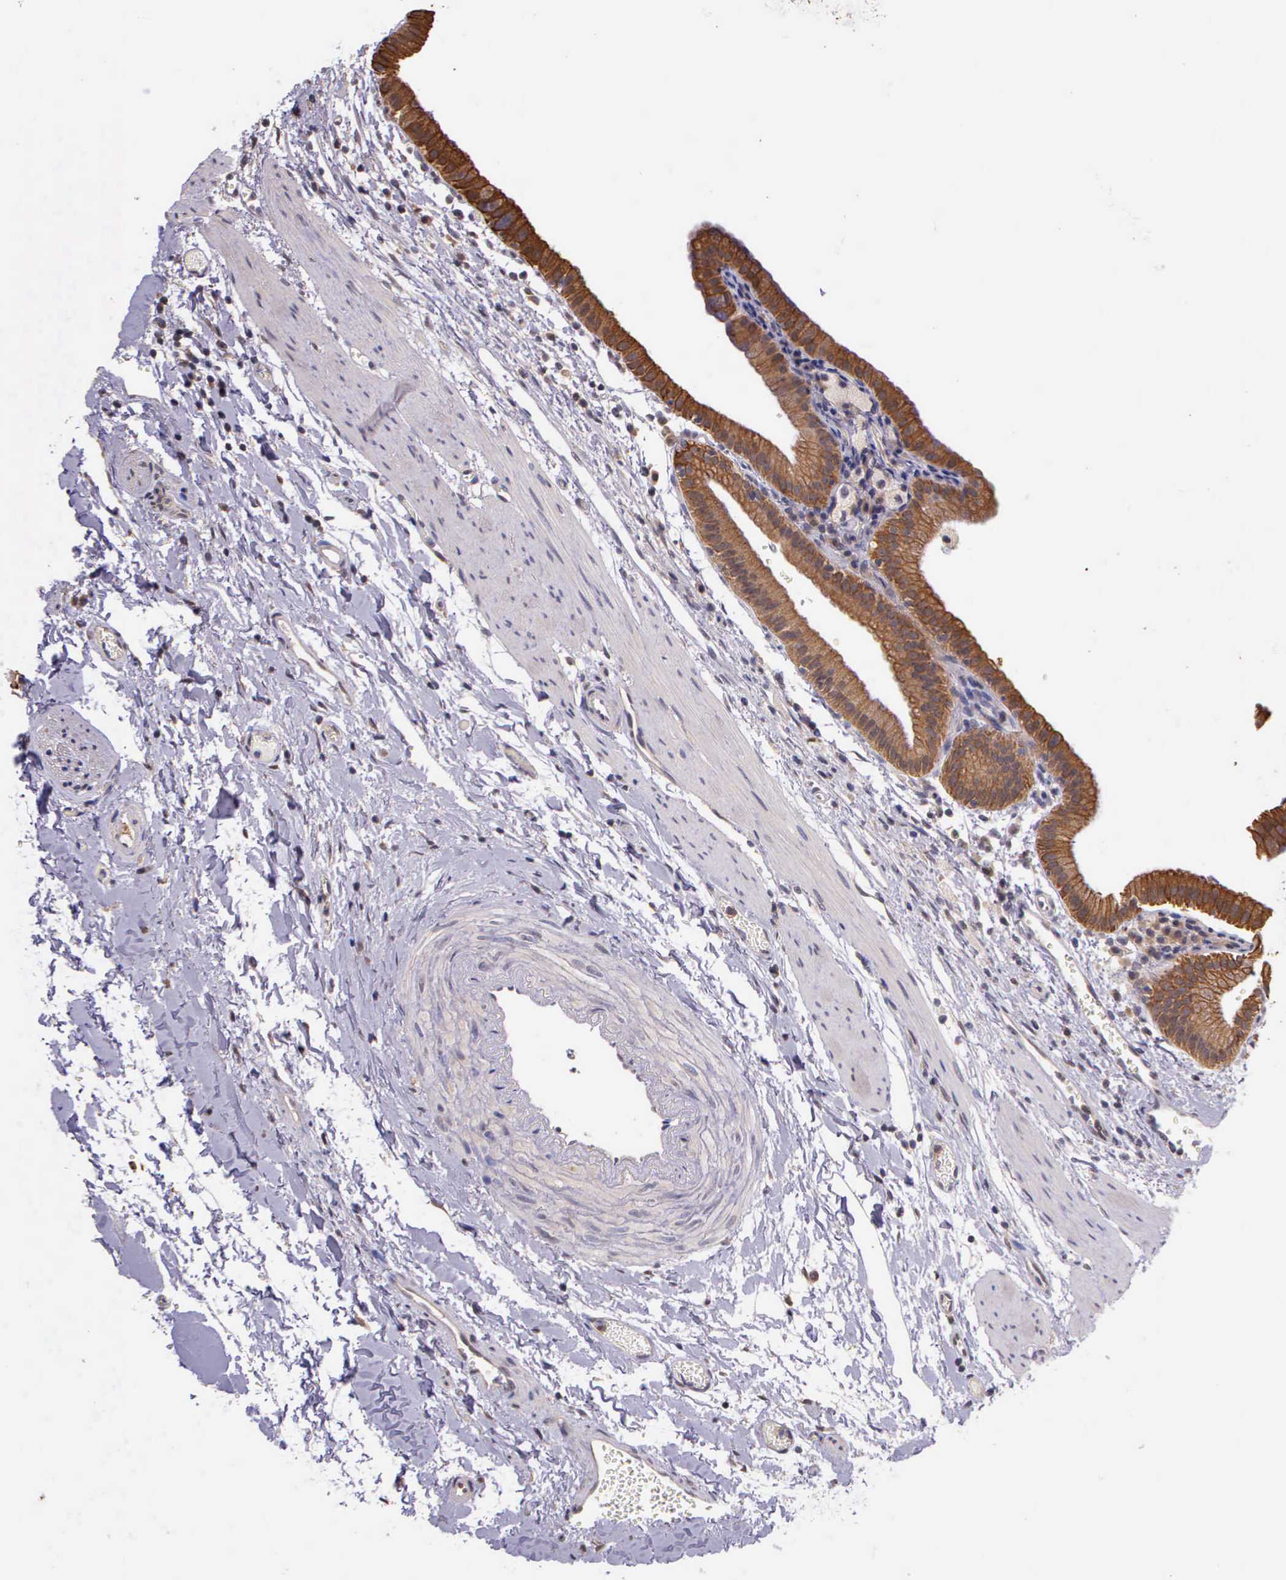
{"staining": {"intensity": "moderate", "quantity": ">75%", "location": "cytoplasmic/membranous"}, "tissue": "gallbladder", "cell_type": "Glandular cells", "image_type": "normal", "snomed": [{"axis": "morphology", "description": "Normal tissue, NOS"}, {"axis": "topography", "description": "Gallbladder"}], "caption": "Gallbladder stained for a protein displays moderate cytoplasmic/membranous positivity in glandular cells.", "gene": "IGBP1P2", "patient": {"sex": "female", "age": 48}}